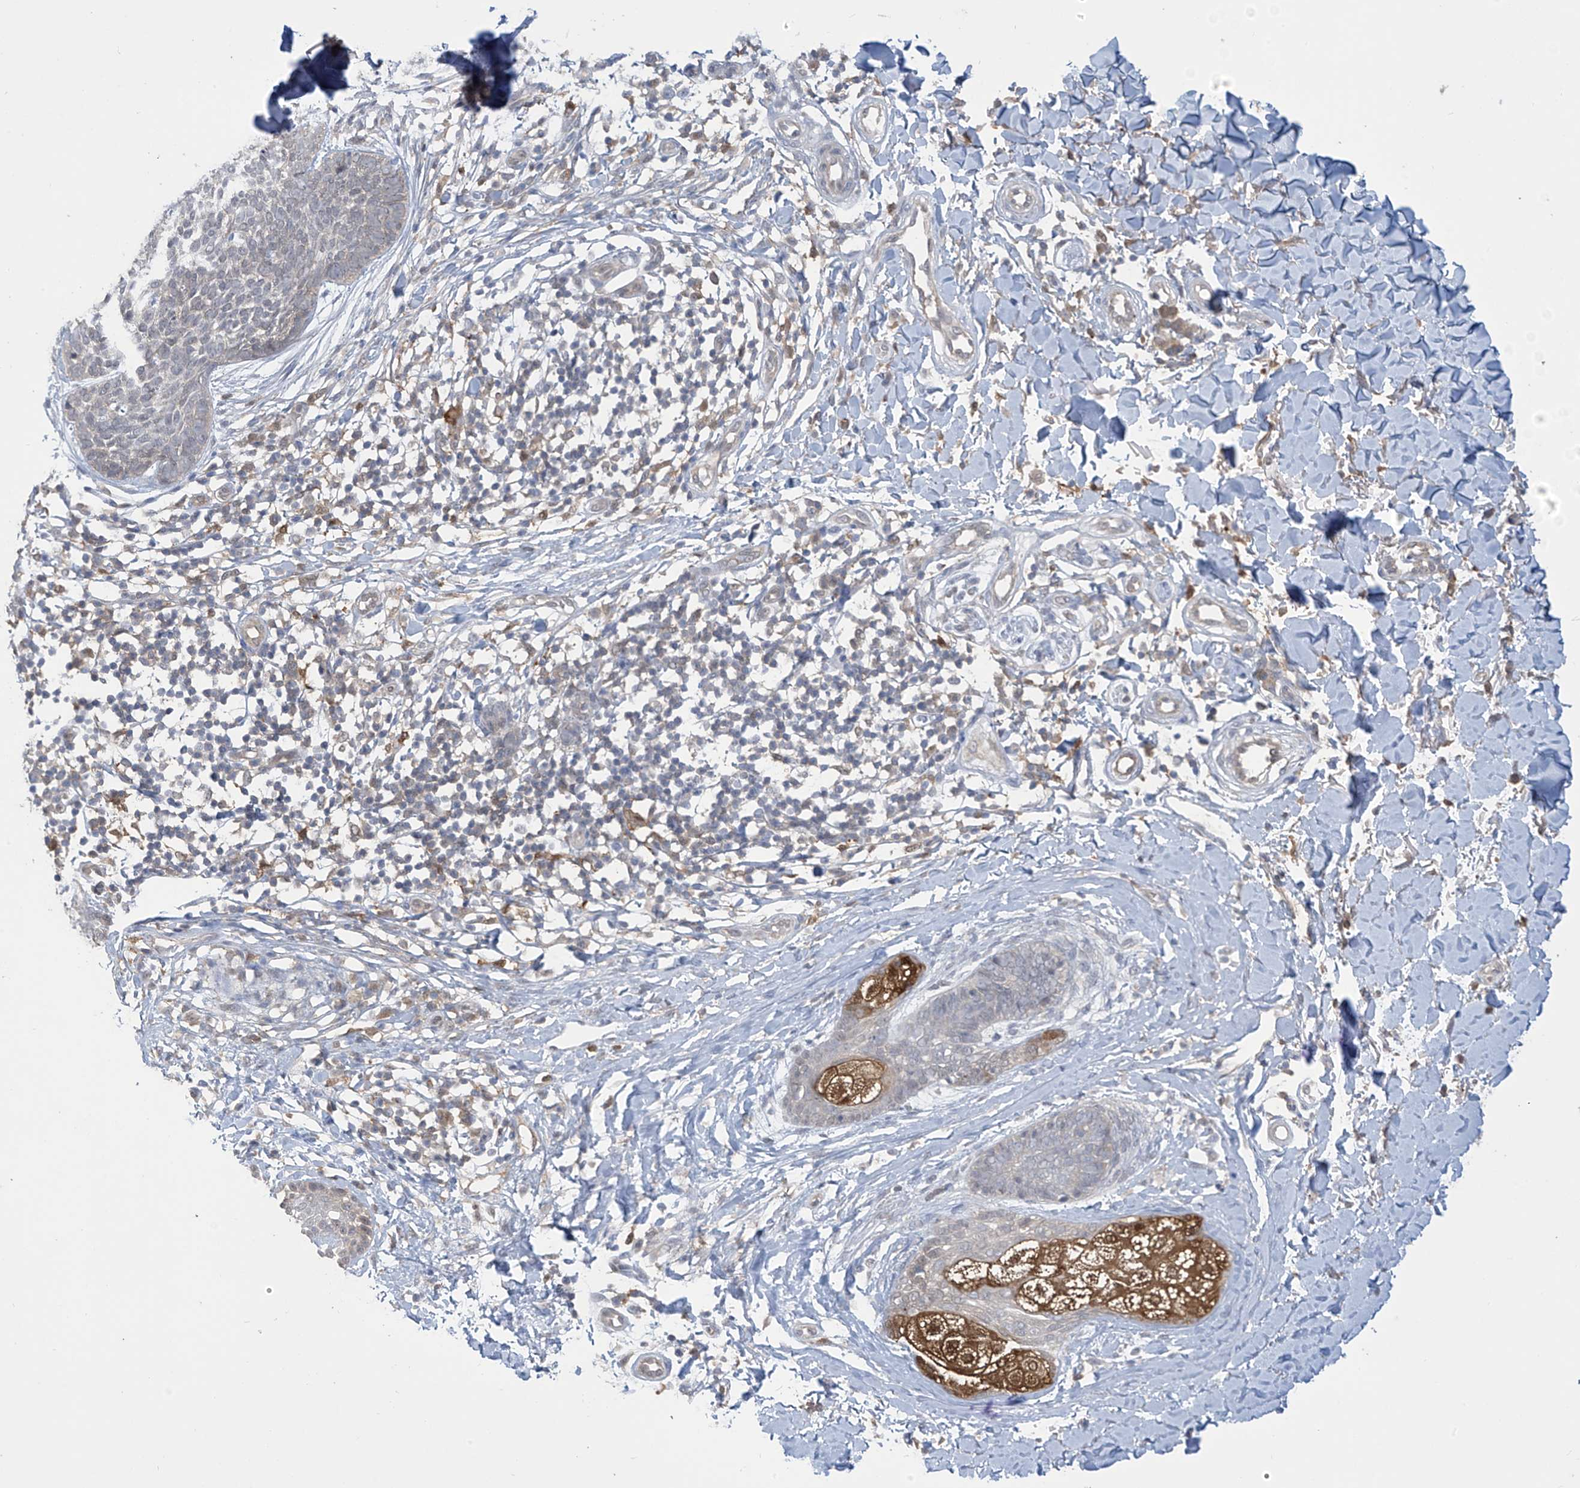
{"staining": {"intensity": "negative", "quantity": "none", "location": "none"}, "tissue": "skin cancer", "cell_type": "Tumor cells", "image_type": "cancer", "snomed": [{"axis": "morphology", "description": "Basal cell carcinoma"}, {"axis": "topography", "description": "Skin"}], "caption": "Tumor cells show no significant staining in skin basal cell carcinoma.", "gene": "IDH1", "patient": {"sex": "female", "age": 64}}